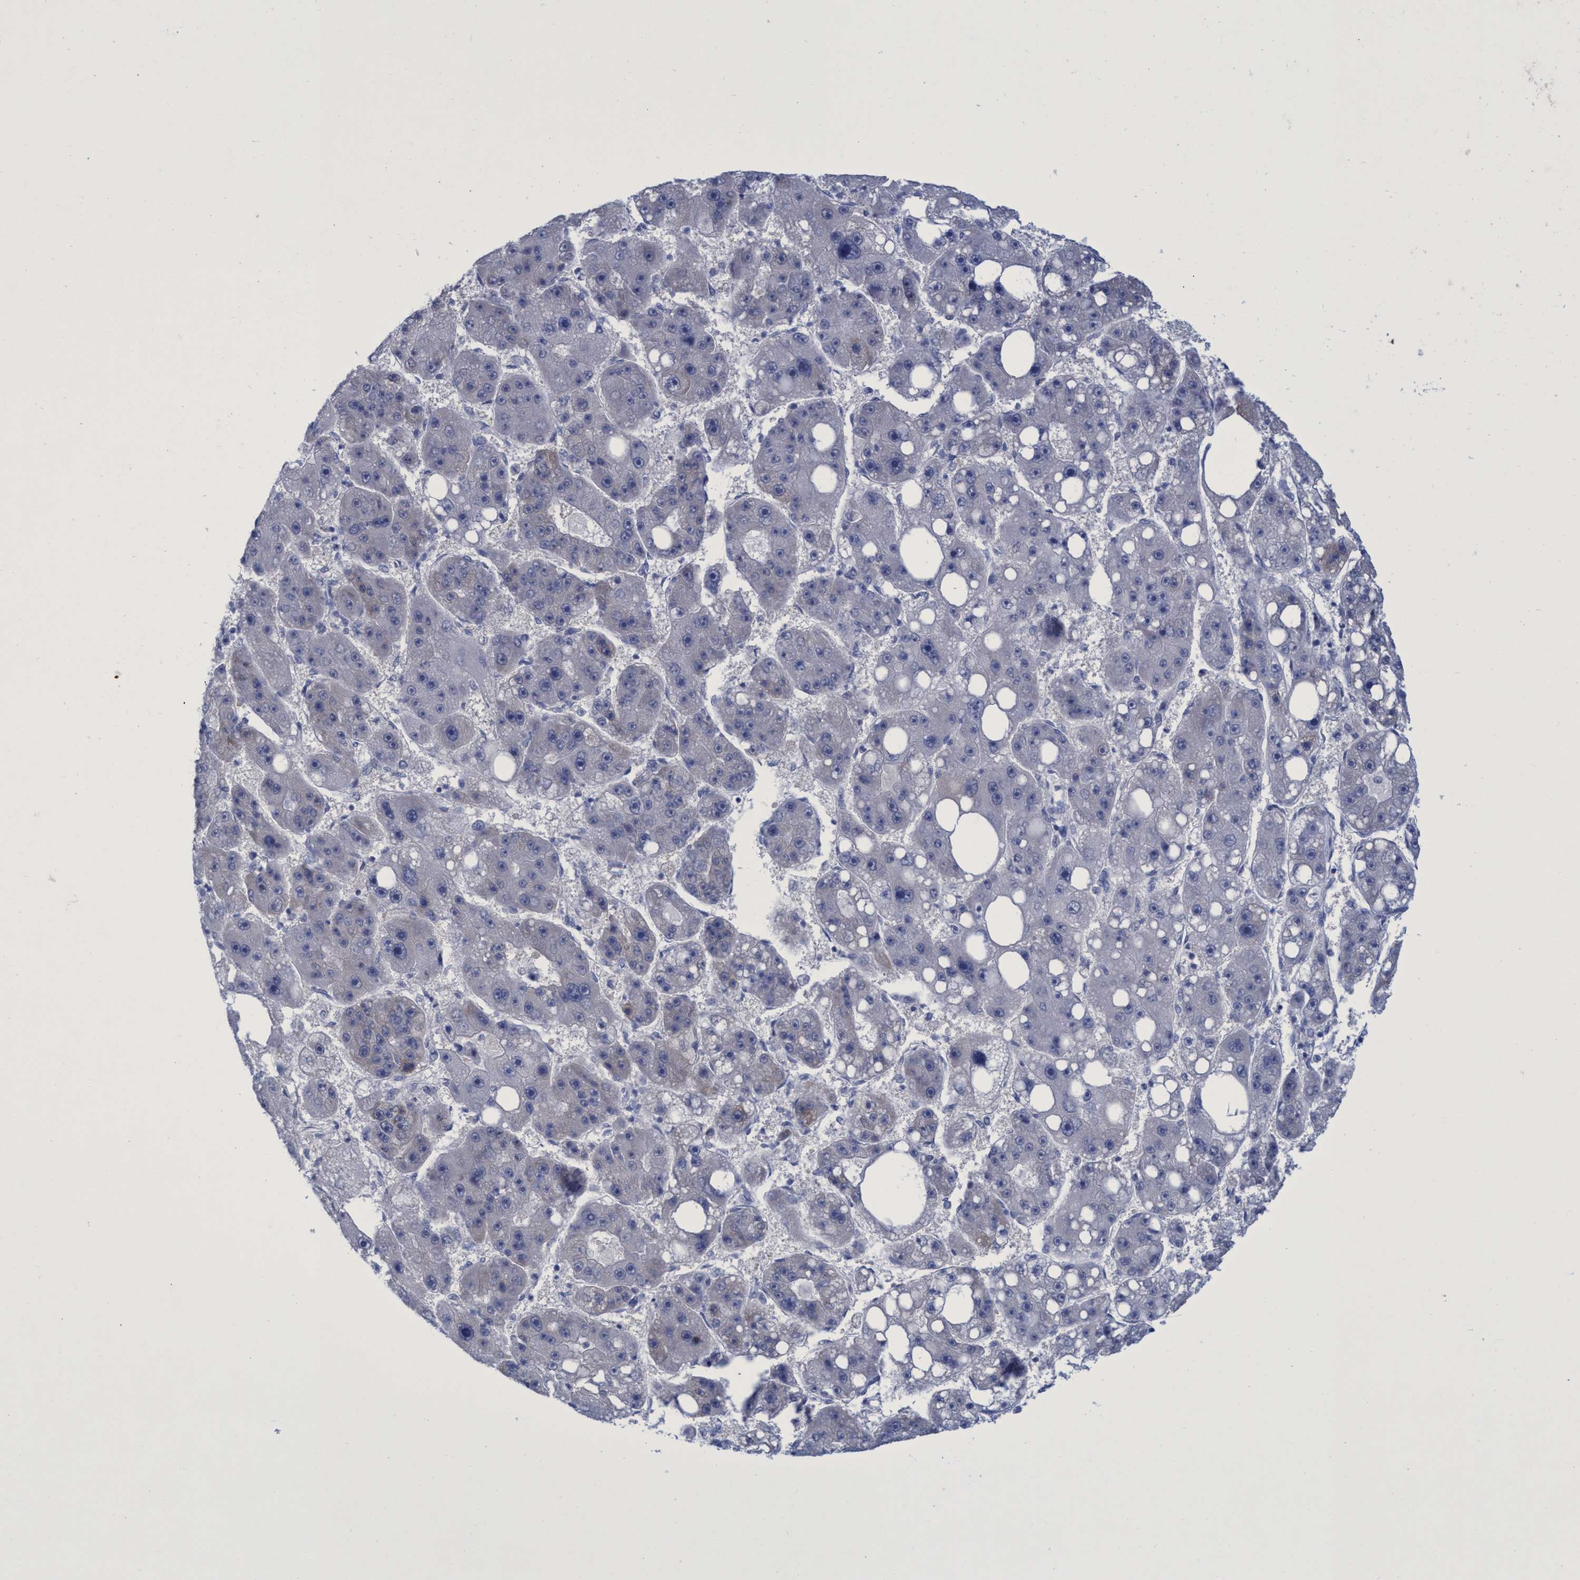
{"staining": {"intensity": "negative", "quantity": "none", "location": "none"}, "tissue": "liver cancer", "cell_type": "Tumor cells", "image_type": "cancer", "snomed": [{"axis": "morphology", "description": "Carcinoma, Hepatocellular, NOS"}, {"axis": "topography", "description": "Liver"}], "caption": "An immunohistochemistry (IHC) photomicrograph of liver cancer (hepatocellular carcinoma) is shown. There is no staining in tumor cells of liver cancer (hepatocellular carcinoma).", "gene": "R3HCC1", "patient": {"sex": "female", "age": 61}}